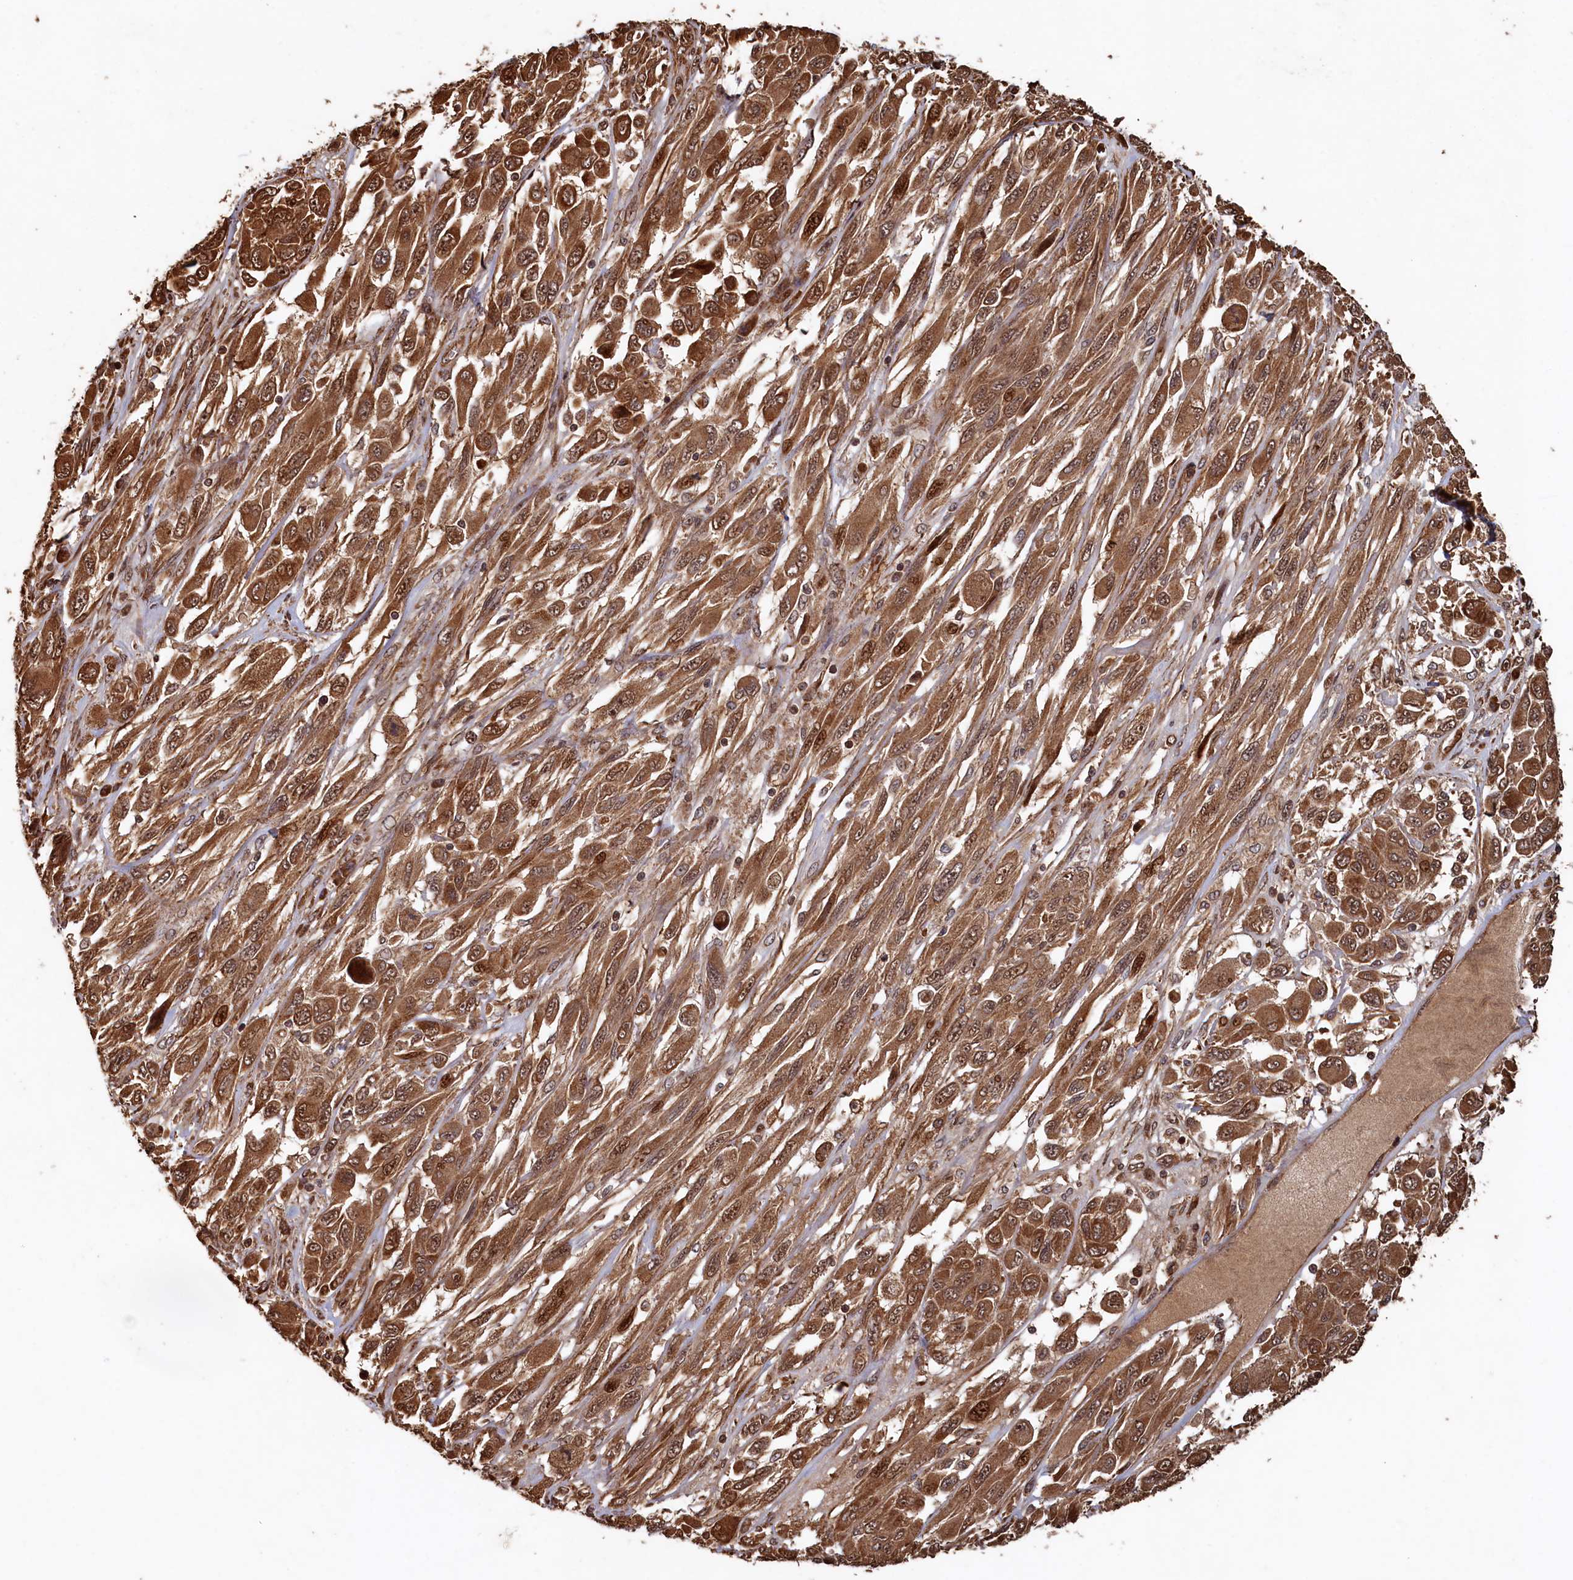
{"staining": {"intensity": "strong", "quantity": ">75%", "location": "cytoplasmic/membranous,nuclear"}, "tissue": "melanoma", "cell_type": "Tumor cells", "image_type": "cancer", "snomed": [{"axis": "morphology", "description": "Malignant melanoma, NOS"}, {"axis": "topography", "description": "Skin"}], "caption": "Immunohistochemistry (DAB (3,3'-diaminobenzidine)) staining of melanoma displays strong cytoplasmic/membranous and nuclear protein positivity in about >75% of tumor cells.", "gene": "PIGN", "patient": {"sex": "female", "age": 91}}